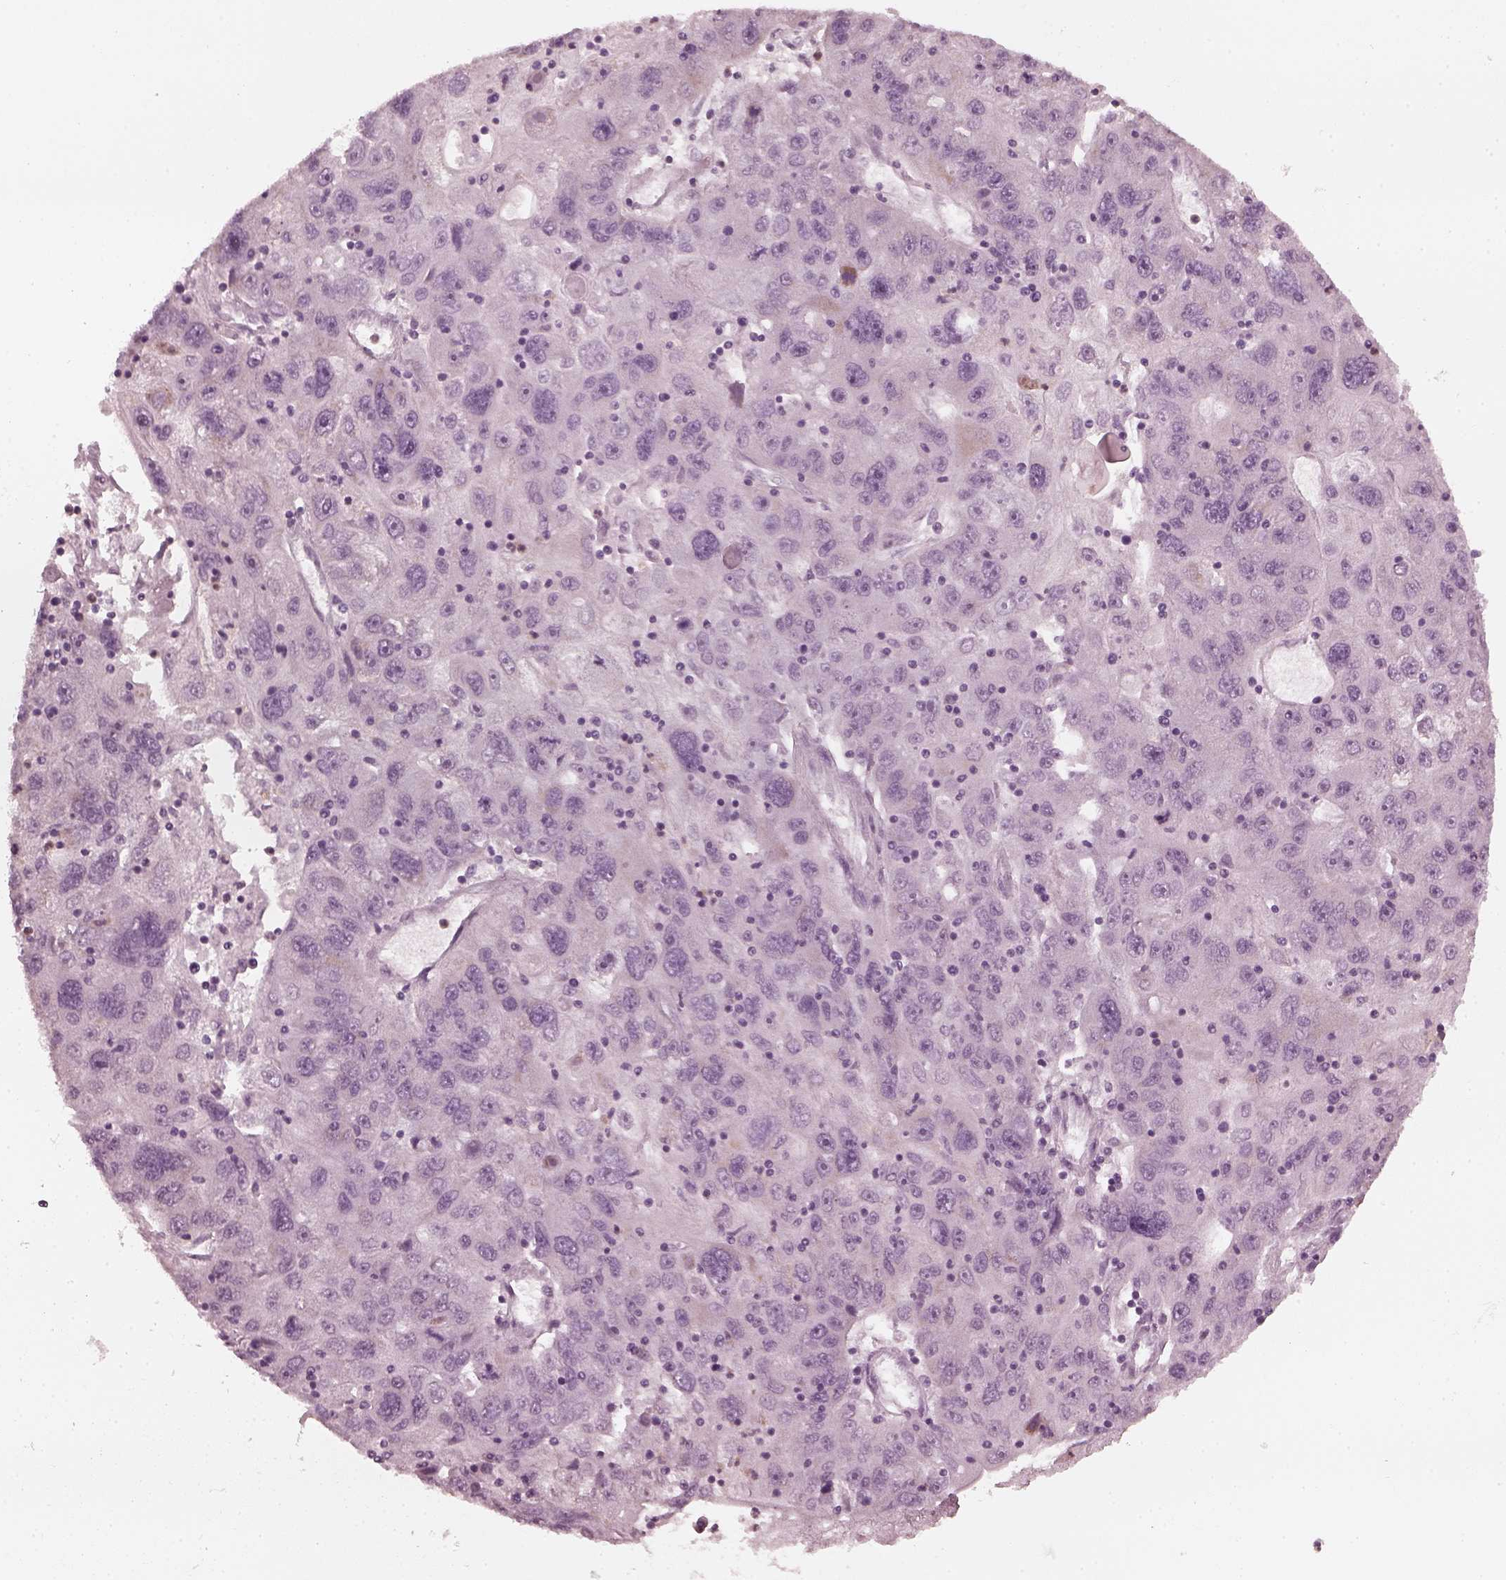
{"staining": {"intensity": "negative", "quantity": "none", "location": "none"}, "tissue": "stomach cancer", "cell_type": "Tumor cells", "image_type": "cancer", "snomed": [{"axis": "morphology", "description": "Adenocarcinoma, NOS"}, {"axis": "topography", "description": "Stomach"}], "caption": "Tumor cells show no significant staining in stomach cancer (adenocarcinoma). (DAB immunohistochemistry, high magnification).", "gene": "CCDC170", "patient": {"sex": "male", "age": 56}}